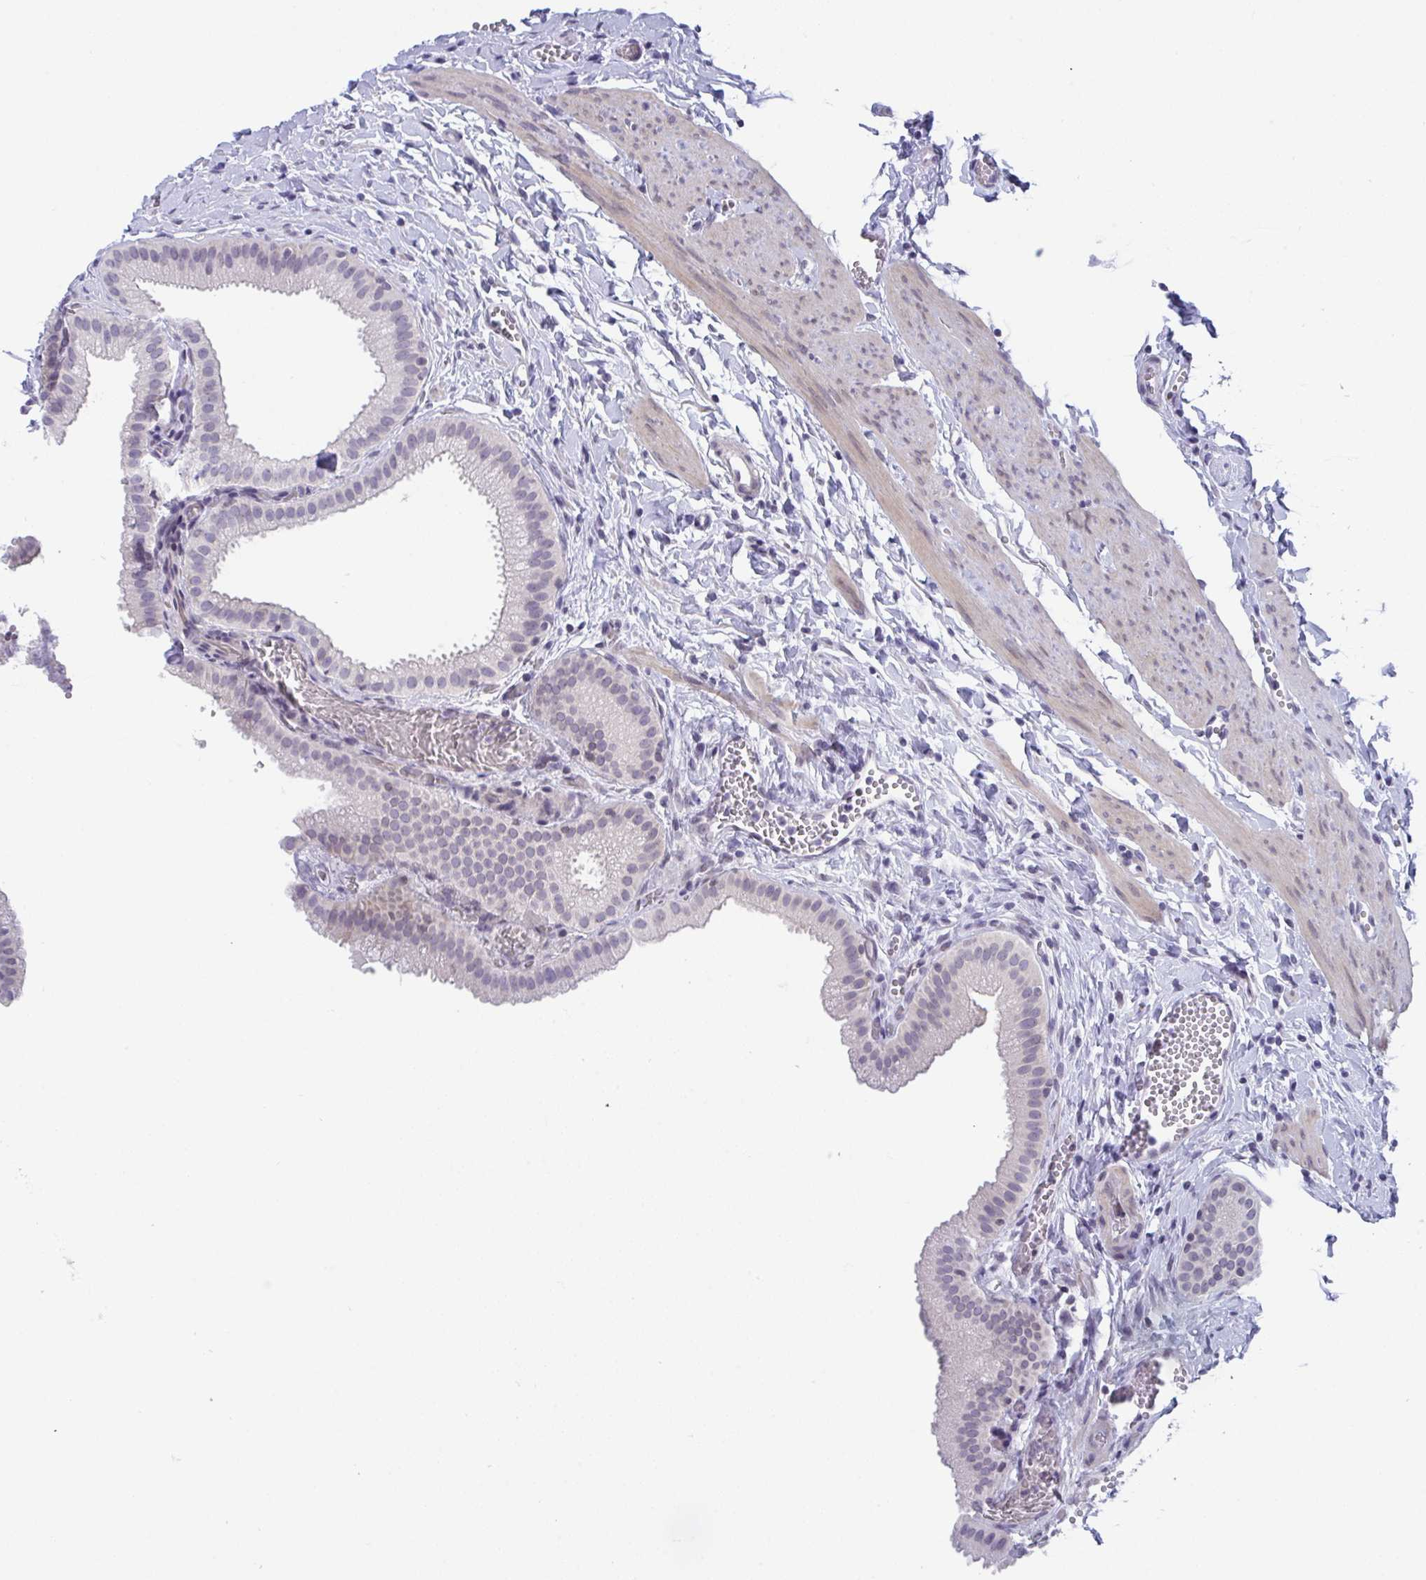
{"staining": {"intensity": "weak", "quantity": "25%-75%", "location": "nuclear"}, "tissue": "gallbladder", "cell_type": "Glandular cells", "image_type": "normal", "snomed": [{"axis": "morphology", "description": "Normal tissue, NOS"}, {"axis": "topography", "description": "Gallbladder"}], "caption": "This histopathology image displays IHC staining of normal human gallbladder, with low weak nuclear positivity in approximately 25%-75% of glandular cells.", "gene": "BMAL2", "patient": {"sex": "female", "age": 63}}